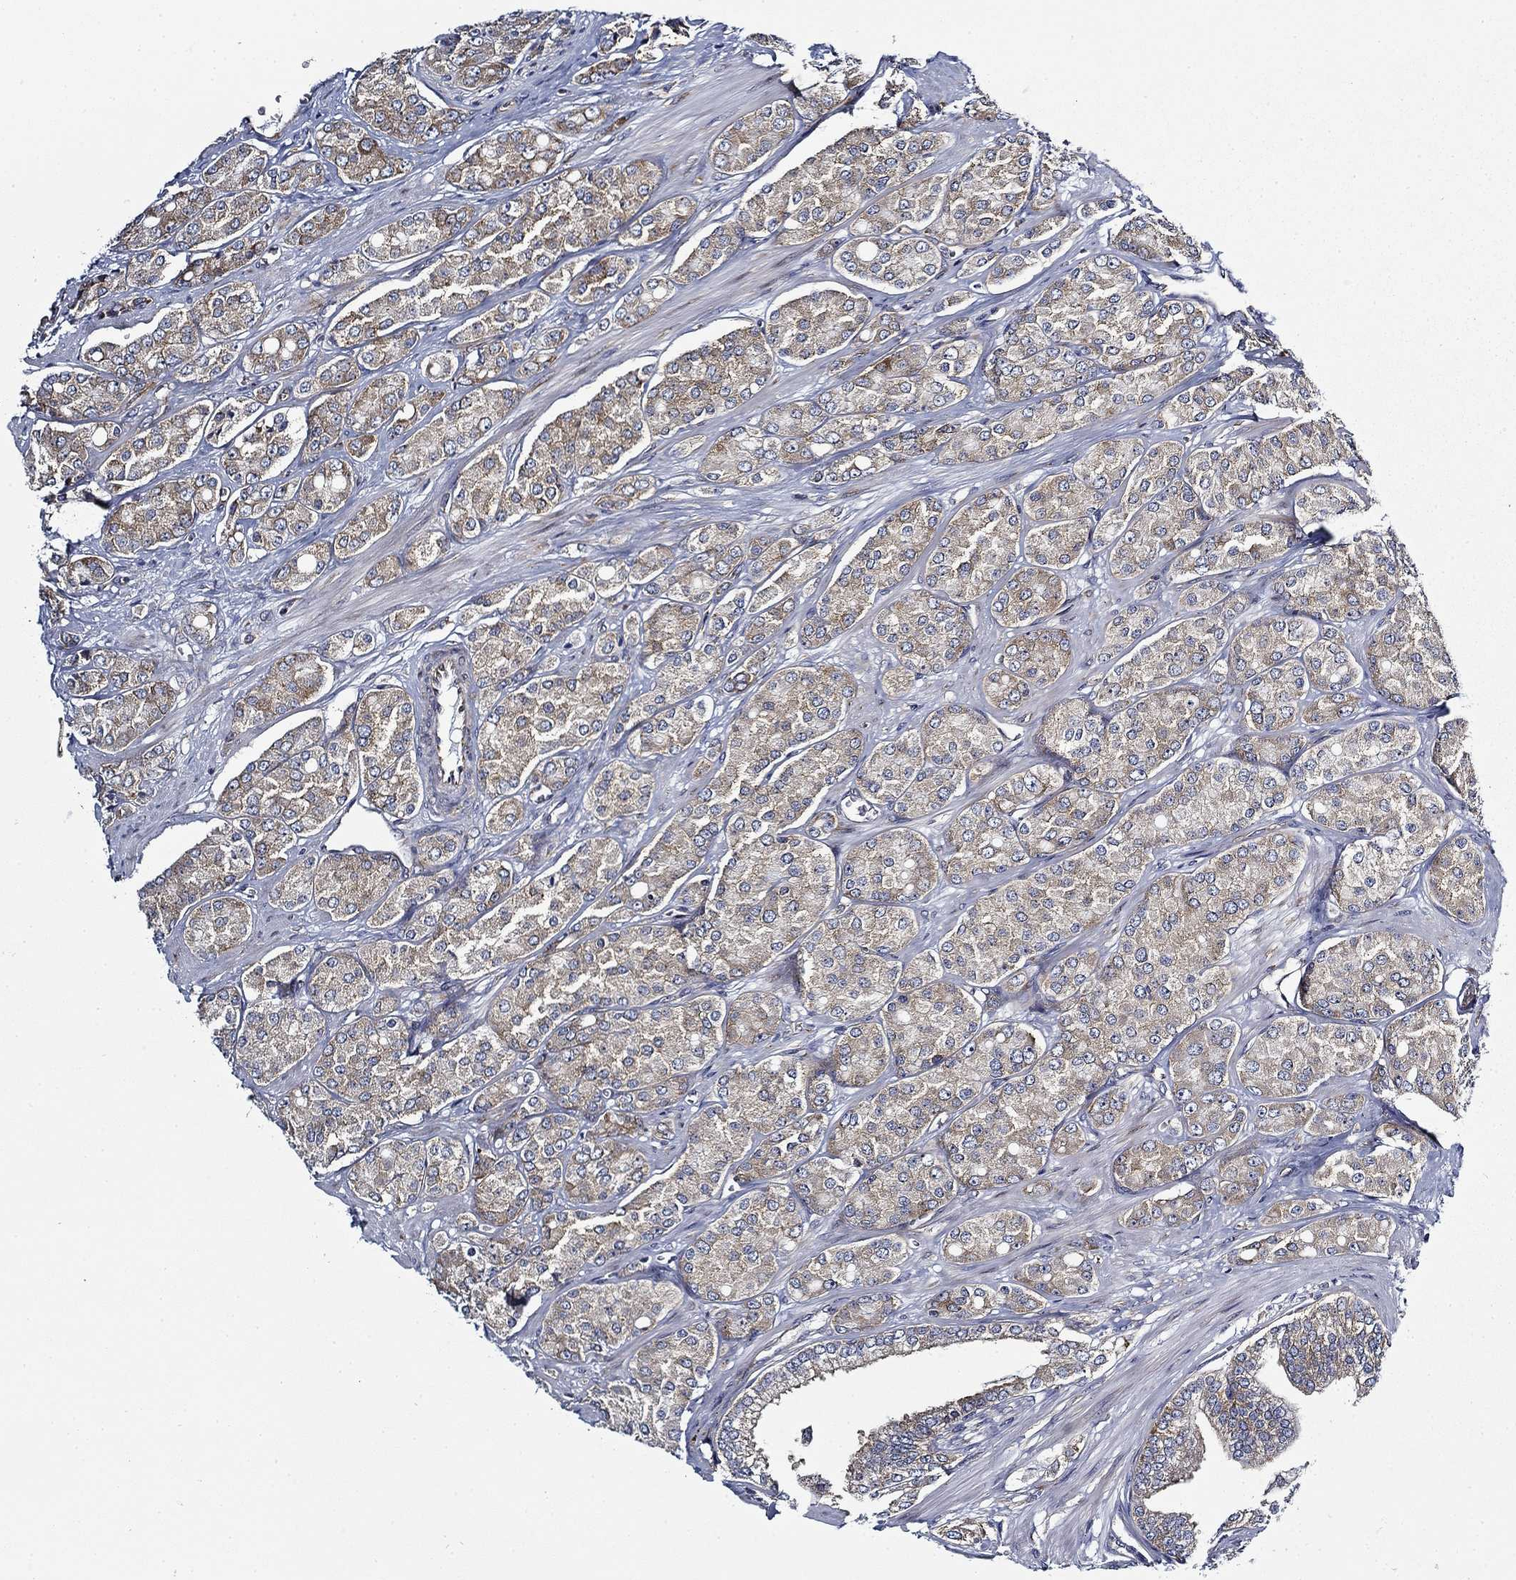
{"staining": {"intensity": "weak", "quantity": "25%-75%", "location": "cytoplasmic/membranous"}, "tissue": "prostate cancer", "cell_type": "Tumor cells", "image_type": "cancer", "snomed": [{"axis": "morphology", "description": "Adenocarcinoma, NOS"}, {"axis": "topography", "description": "Prostate"}], "caption": "This photomicrograph demonstrates immunohistochemistry staining of human prostate cancer, with low weak cytoplasmic/membranous staining in approximately 25%-75% of tumor cells.", "gene": "FXR1", "patient": {"sex": "male", "age": 67}}